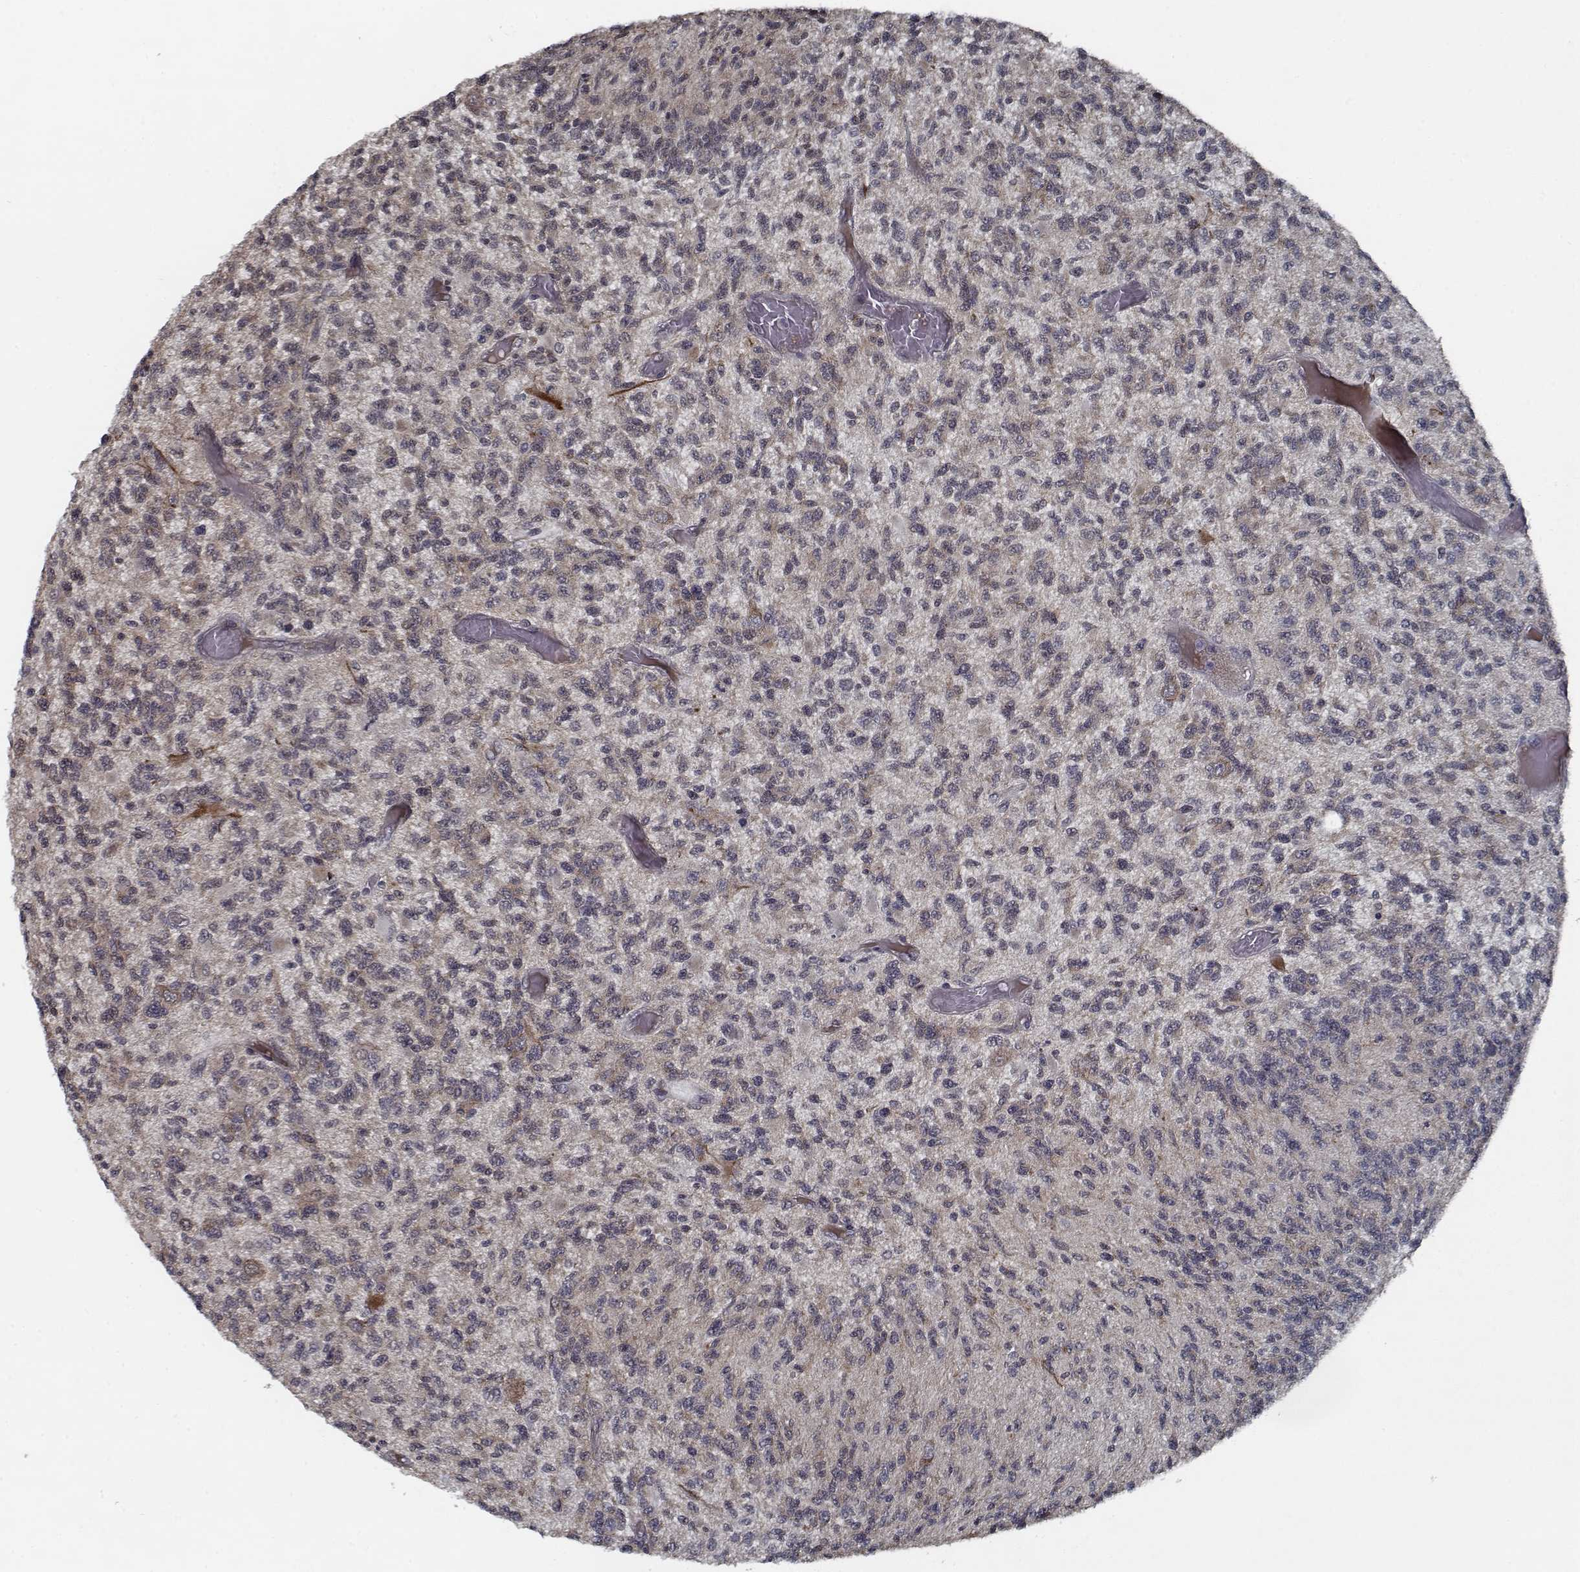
{"staining": {"intensity": "weak", "quantity": "<25%", "location": "cytoplasmic/membranous"}, "tissue": "glioma", "cell_type": "Tumor cells", "image_type": "cancer", "snomed": [{"axis": "morphology", "description": "Glioma, malignant, High grade"}, {"axis": "topography", "description": "Brain"}], "caption": "IHC micrograph of glioma stained for a protein (brown), which reveals no staining in tumor cells. (IHC, brightfield microscopy, high magnification).", "gene": "NLK", "patient": {"sex": "female", "age": 63}}